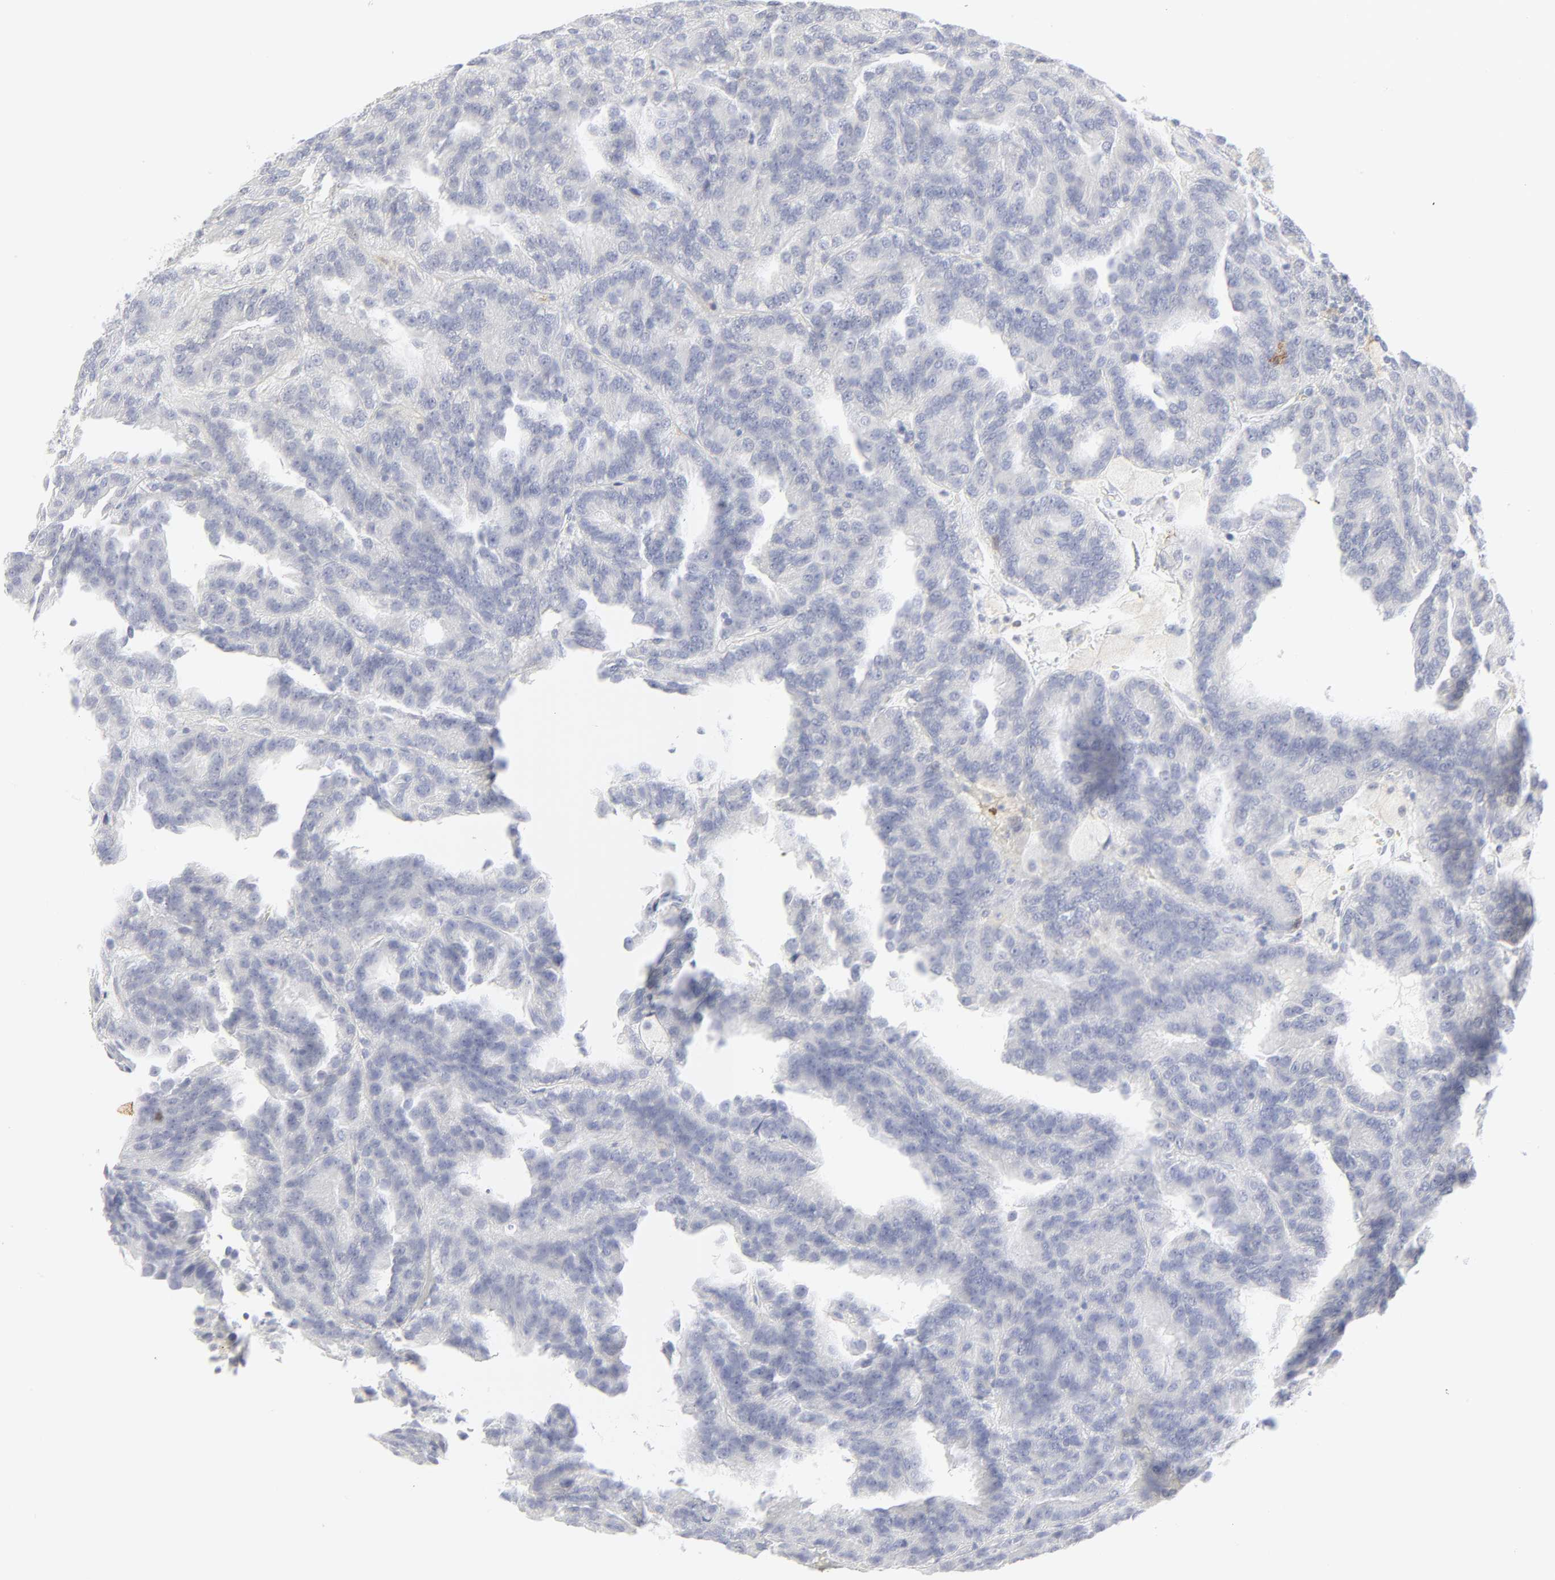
{"staining": {"intensity": "negative", "quantity": "none", "location": "none"}, "tissue": "renal cancer", "cell_type": "Tumor cells", "image_type": "cancer", "snomed": [{"axis": "morphology", "description": "Adenocarcinoma, NOS"}, {"axis": "topography", "description": "Kidney"}], "caption": "This is an immunohistochemistry (IHC) micrograph of renal cancer (adenocarcinoma). There is no positivity in tumor cells.", "gene": "CCR7", "patient": {"sex": "male", "age": 46}}